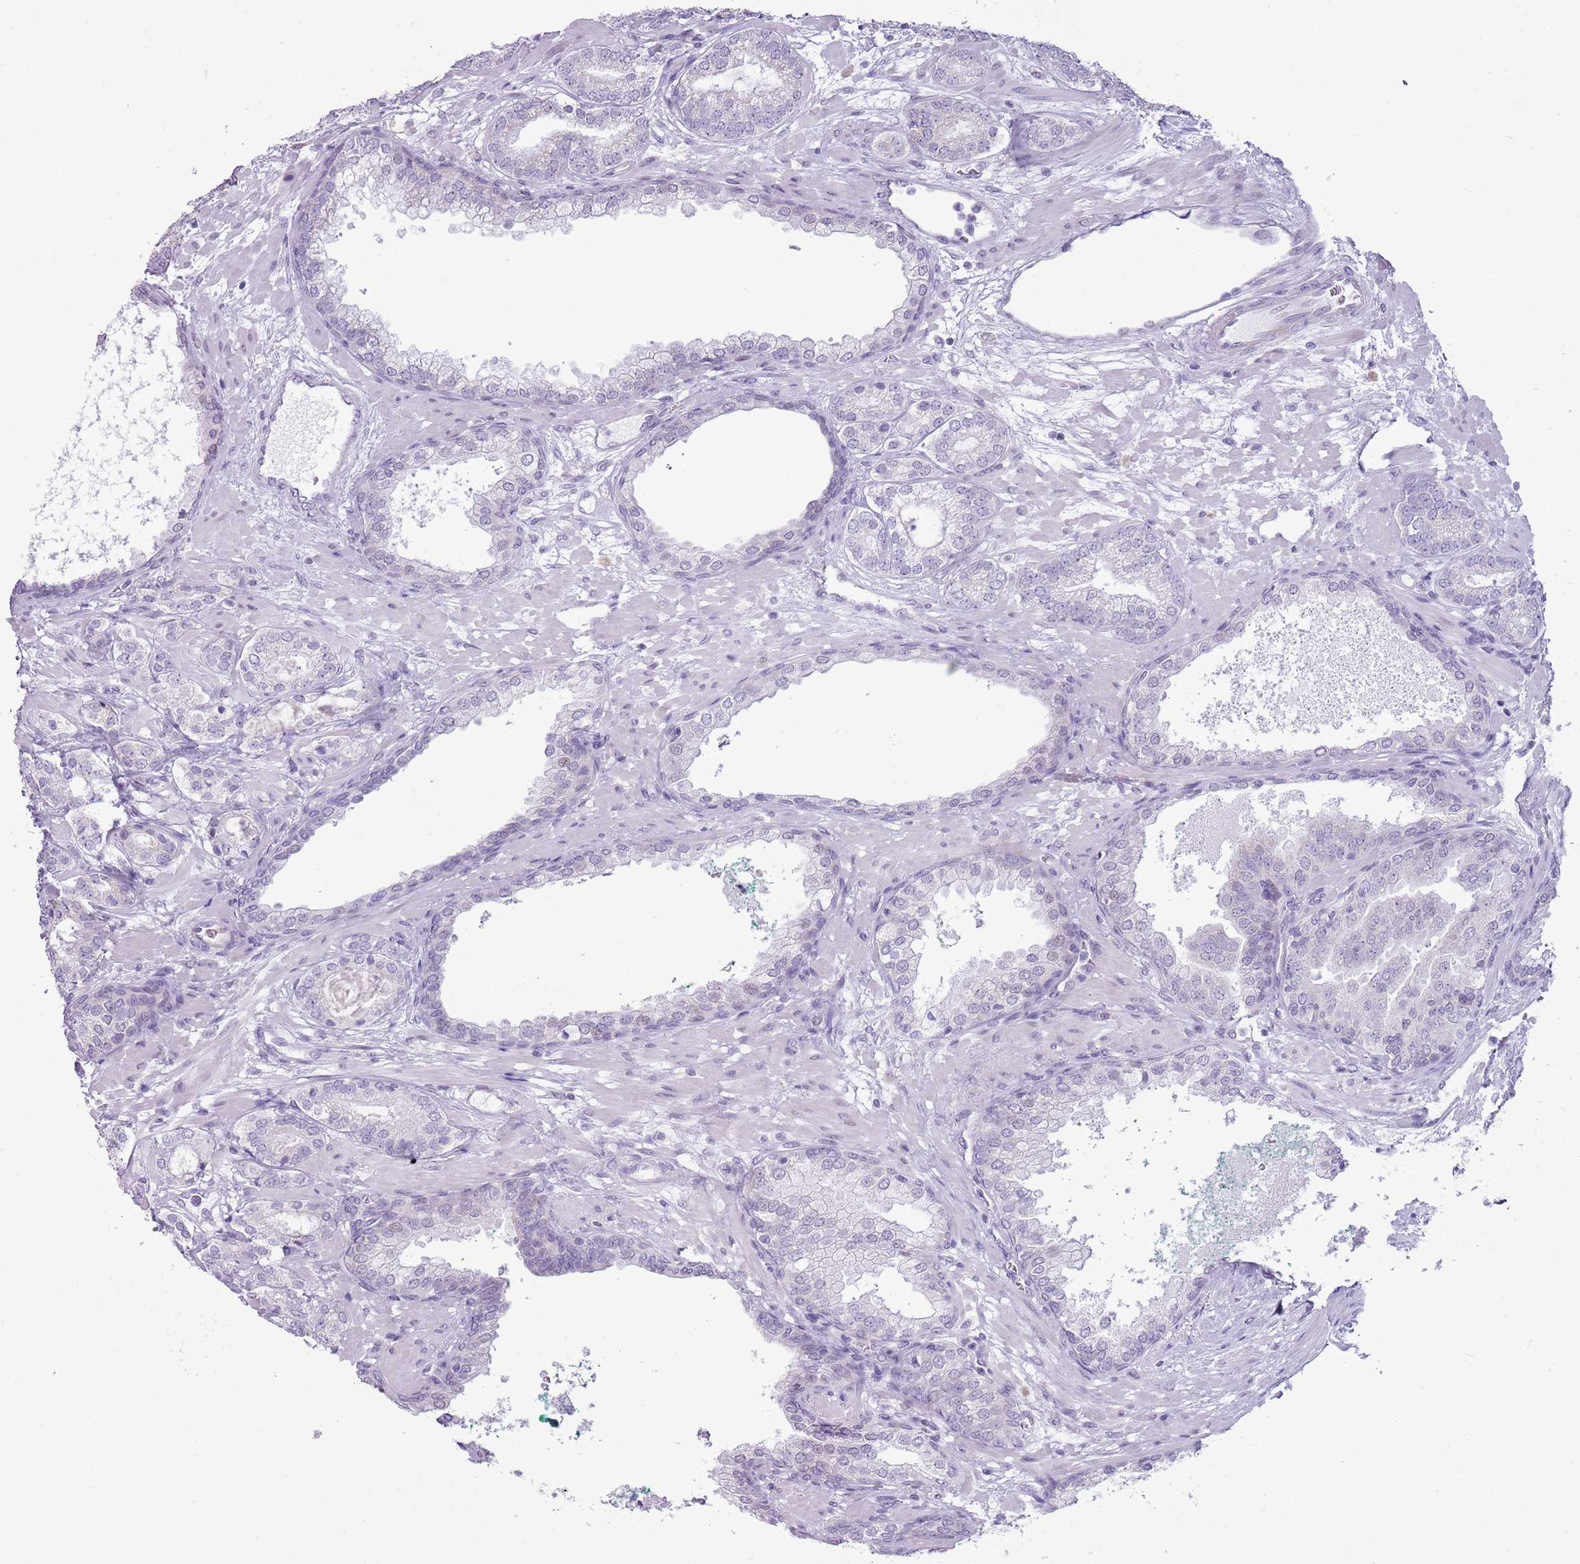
{"staining": {"intensity": "negative", "quantity": "none", "location": "none"}, "tissue": "prostate cancer", "cell_type": "Tumor cells", "image_type": "cancer", "snomed": [{"axis": "morphology", "description": "Adenocarcinoma, High grade"}, {"axis": "topography", "description": "Prostate"}], "caption": "This is an immunohistochemistry (IHC) histopathology image of human prostate adenocarcinoma (high-grade). There is no expression in tumor cells.", "gene": "RPL3L", "patient": {"sex": "male", "age": 60}}